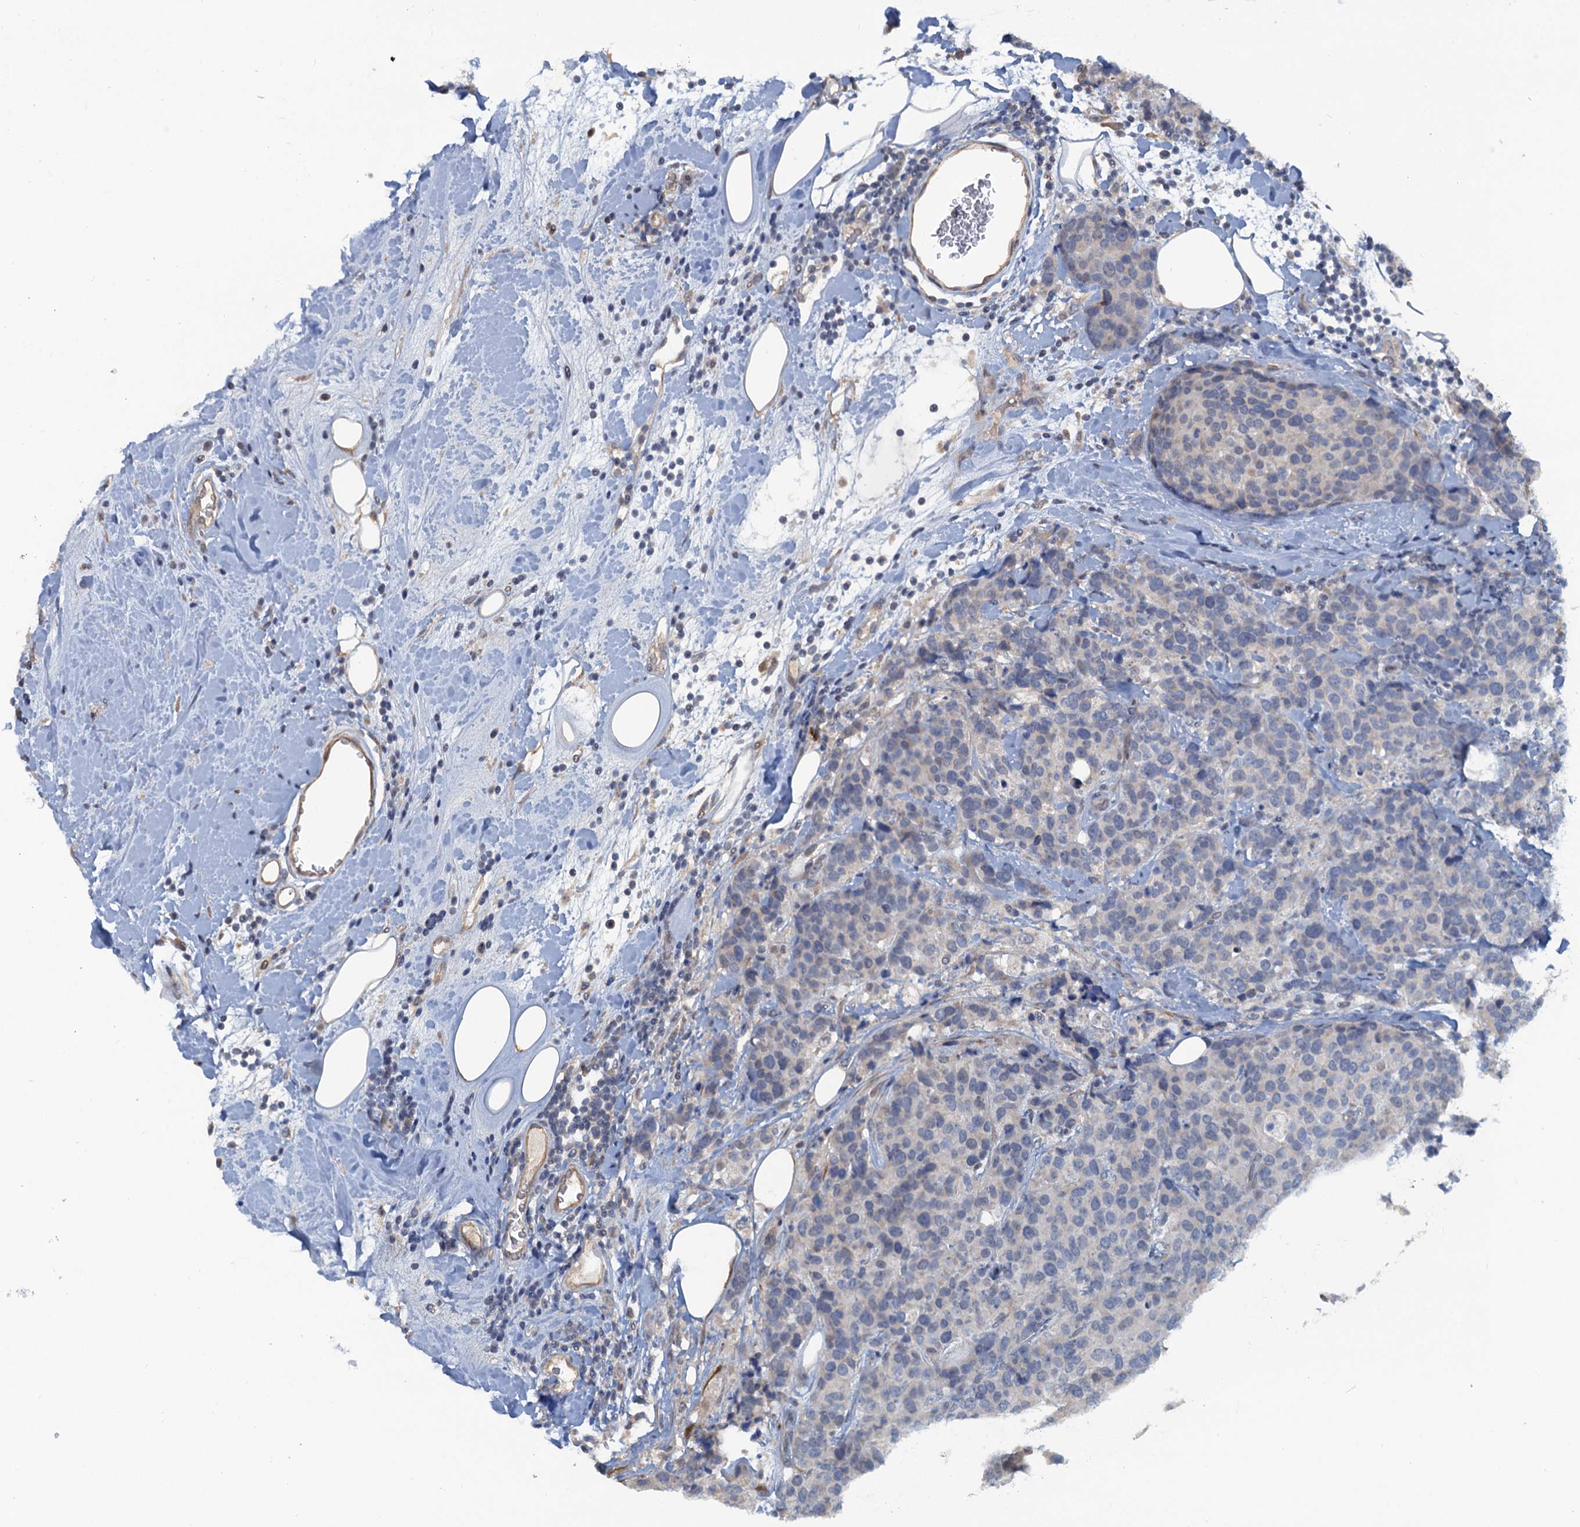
{"staining": {"intensity": "negative", "quantity": "none", "location": "none"}, "tissue": "breast cancer", "cell_type": "Tumor cells", "image_type": "cancer", "snomed": [{"axis": "morphology", "description": "Lobular carcinoma"}, {"axis": "topography", "description": "Breast"}], "caption": "Tumor cells are negative for protein expression in human breast cancer.", "gene": "MYO16", "patient": {"sex": "female", "age": 59}}